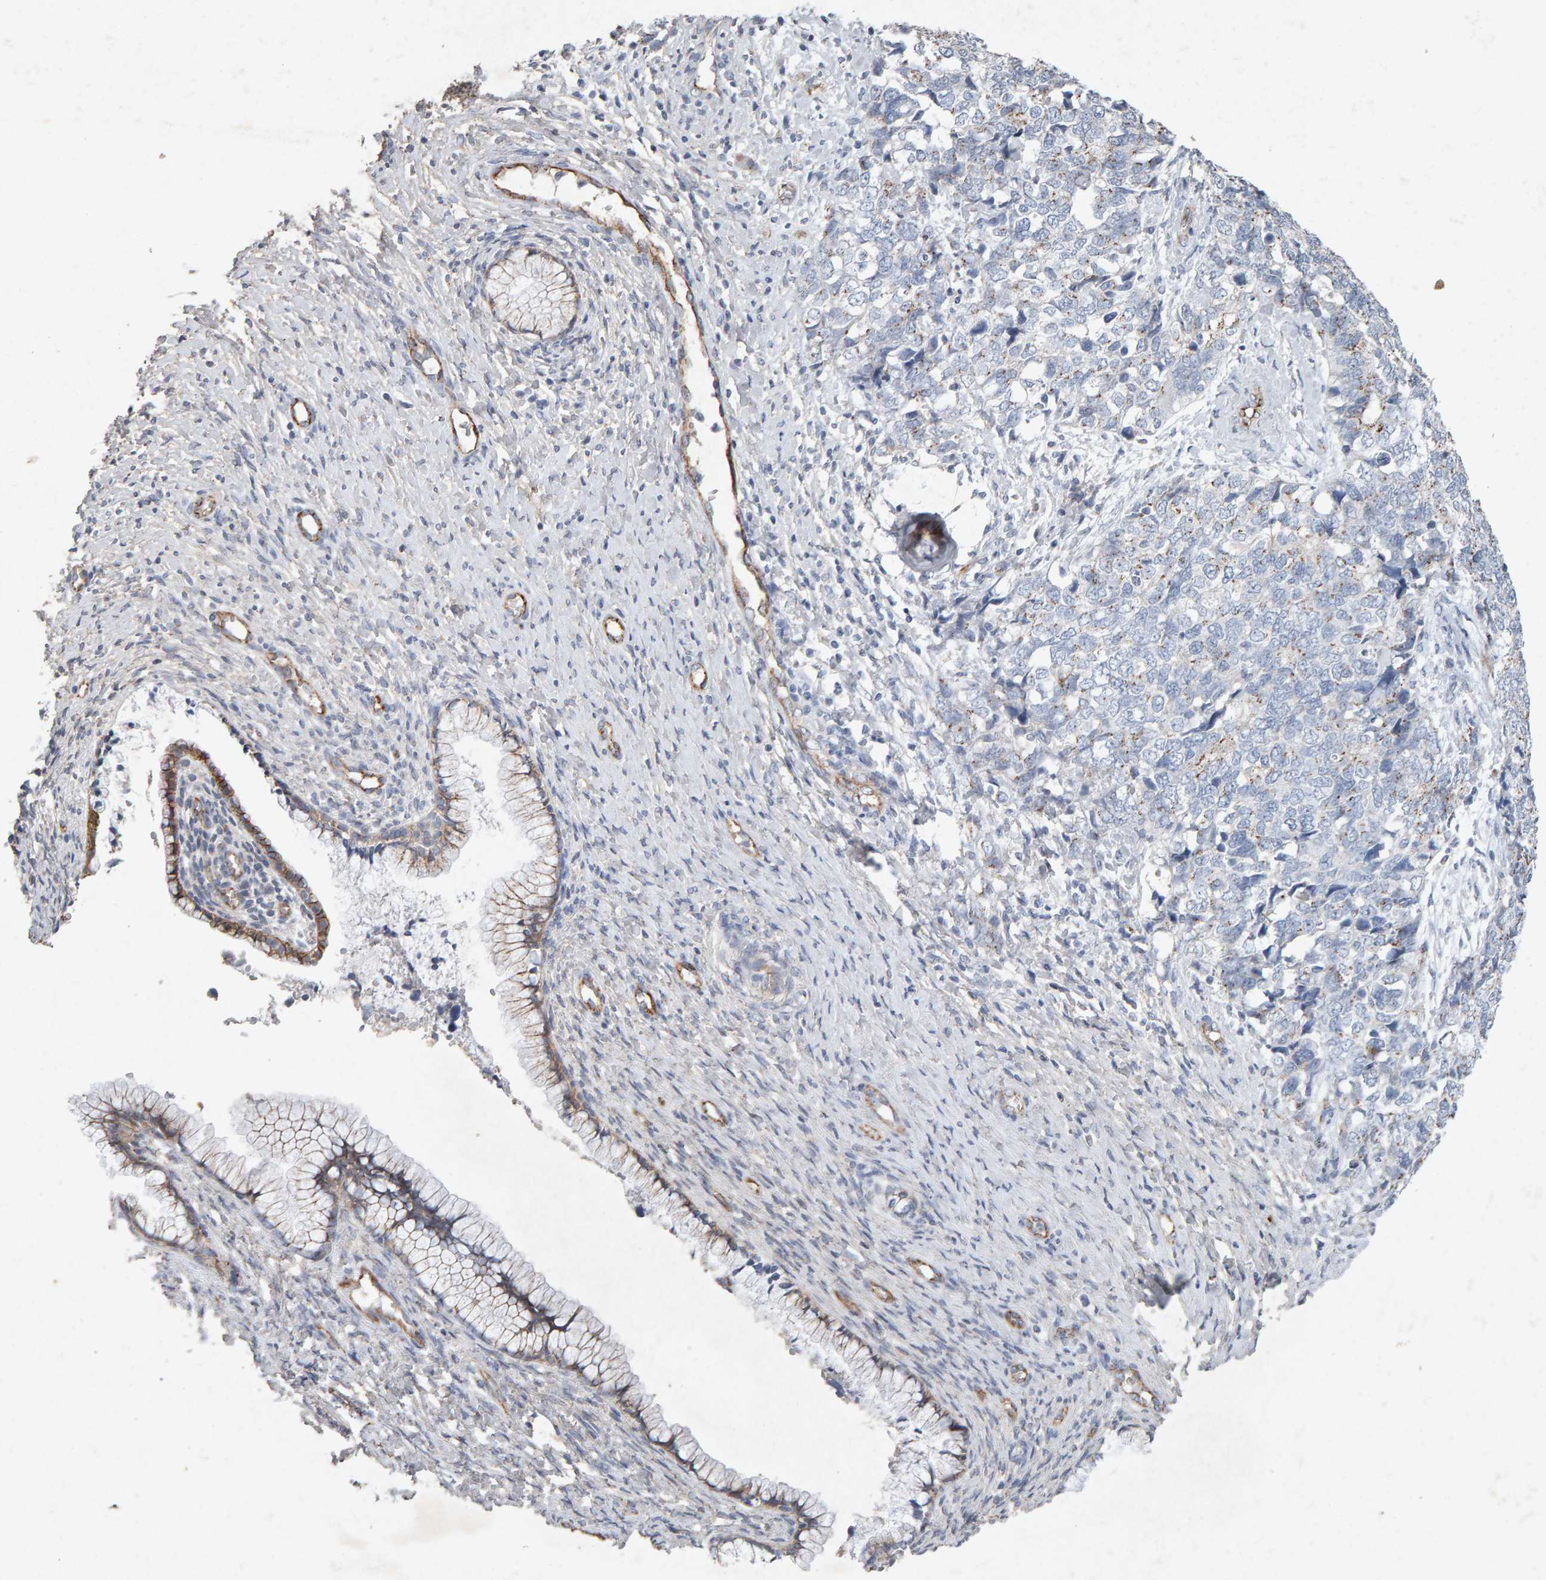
{"staining": {"intensity": "weak", "quantity": "25%-75%", "location": "cytoplasmic/membranous"}, "tissue": "cervical cancer", "cell_type": "Tumor cells", "image_type": "cancer", "snomed": [{"axis": "morphology", "description": "Squamous cell carcinoma, NOS"}, {"axis": "topography", "description": "Cervix"}], "caption": "Cervical squamous cell carcinoma stained with IHC demonstrates weak cytoplasmic/membranous positivity in about 25%-75% of tumor cells.", "gene": "PTPRM", "patient": {"sex": "female", "age": 63}}